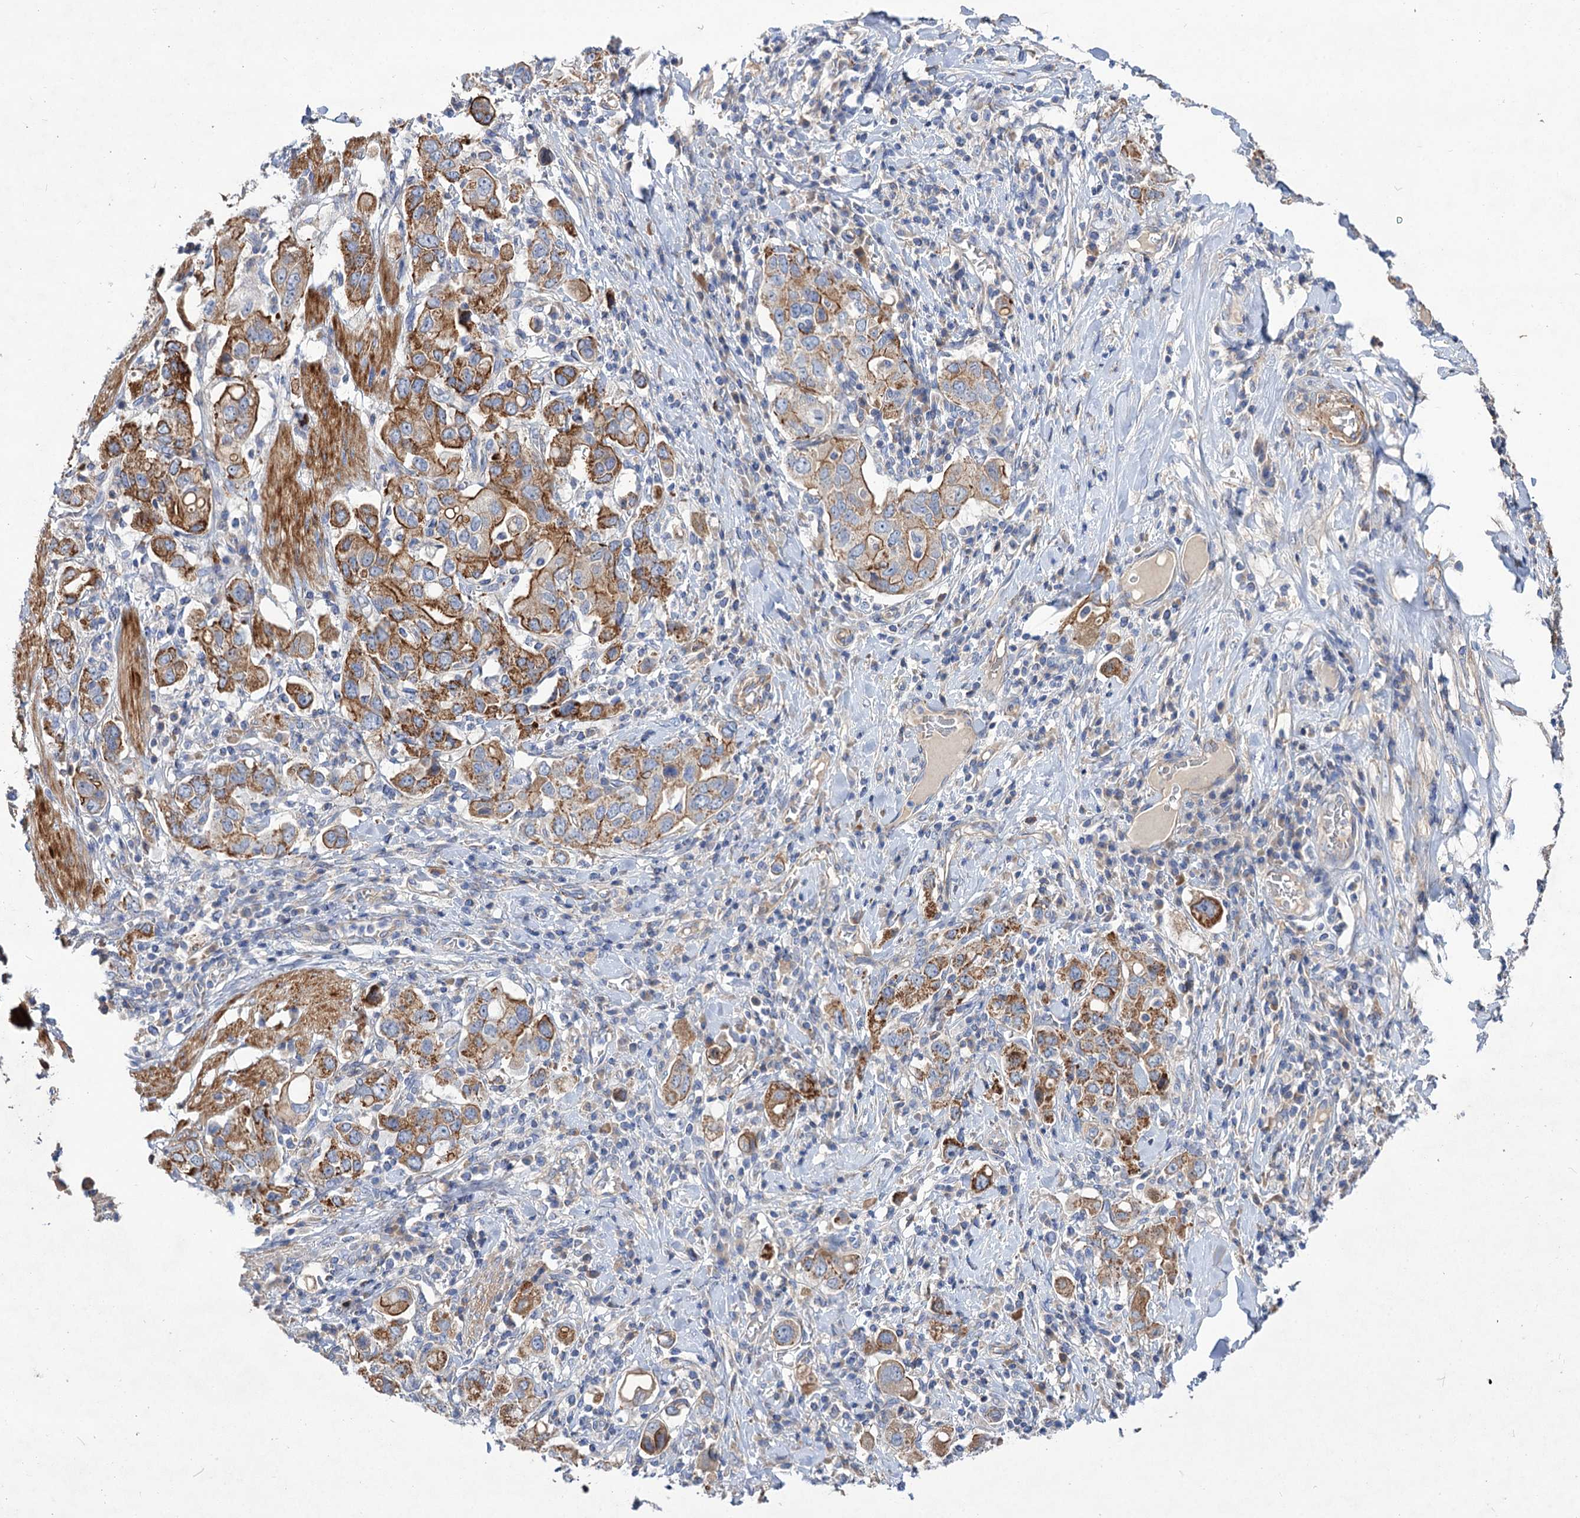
{"staining": {"intensity": "moderate", "quantity": ">75%", "location": "cytoplasmic/membranous"}, "tissue": "stomach cancer", "cell_type": "Tumor cells", "image_type": "cancer", "snomed": [{"axis": "morphology", "description": "Adenocarcinoma, NOS"}, {"axis": "topography", "description": "Stomach, upper"}], "caption": "Human adenocarcinoma (stomach) stained with a brown dye exhibits moderate cytoplasmic/membranous positive positivity in about >75% of tumor cells.", "gene": "NUDCD2", "patient": {"sex": "male", "age": 62}}